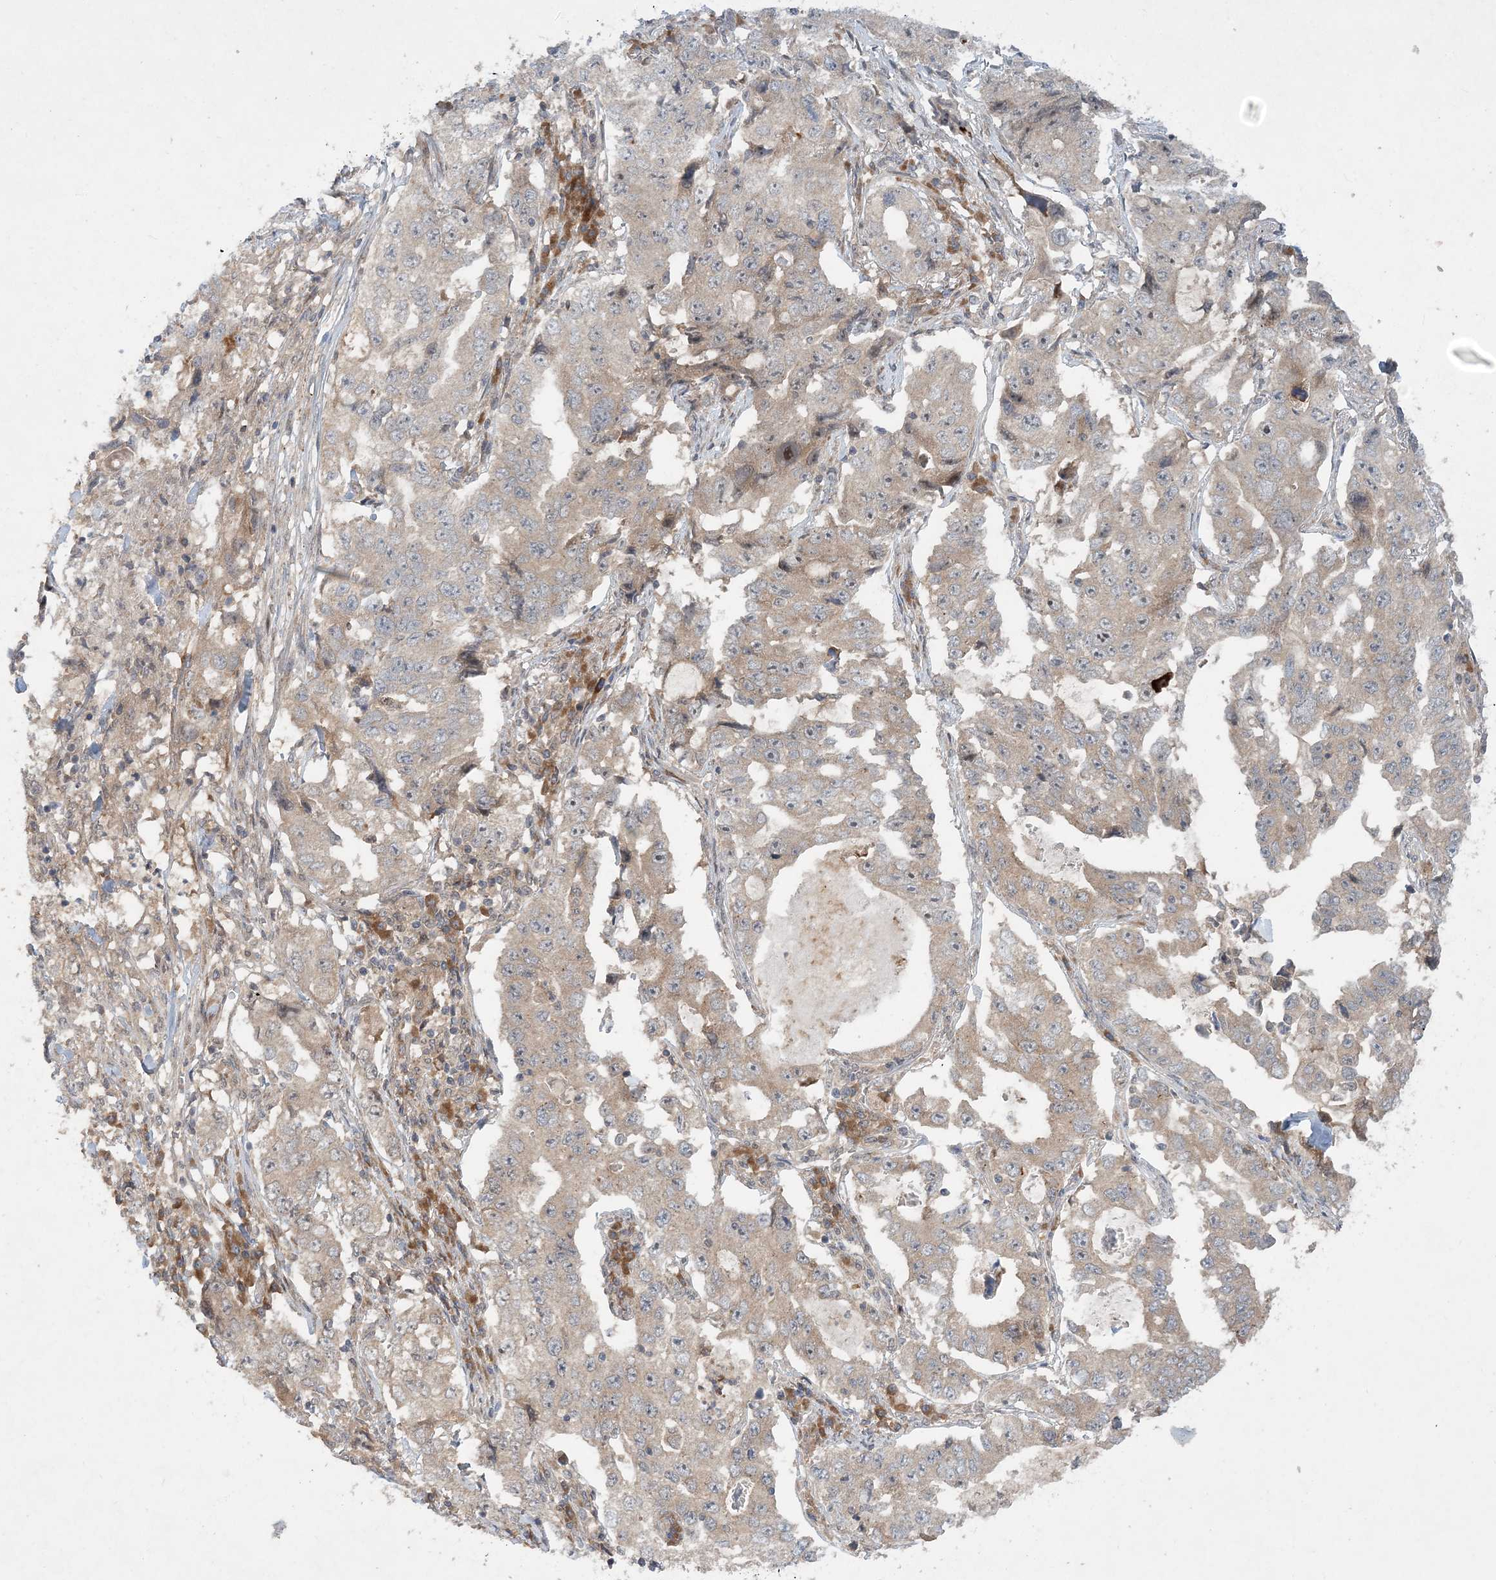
{"staining": {"intensity": "weak", "quantity": "25%-75%", "location": "cytoplasmic/membranous"}, "tissue": "lung cancer", "cell_type": "Tumor cells", "image_type": "cancer", "snomed": [{"axis": "morphology", "description": "Adenocarcinoma, NOS"}, {"axis": "topography", "description": "Lung"}], "caption": "Immunohistochemical staining of human lung adenocarcinoma exhibits weak cytoplasmic/membranous protein expression in approximately 25%-75% of tumor cells.", "gene": "UBR3", "patient": {"sex": "female", "age": 51}}